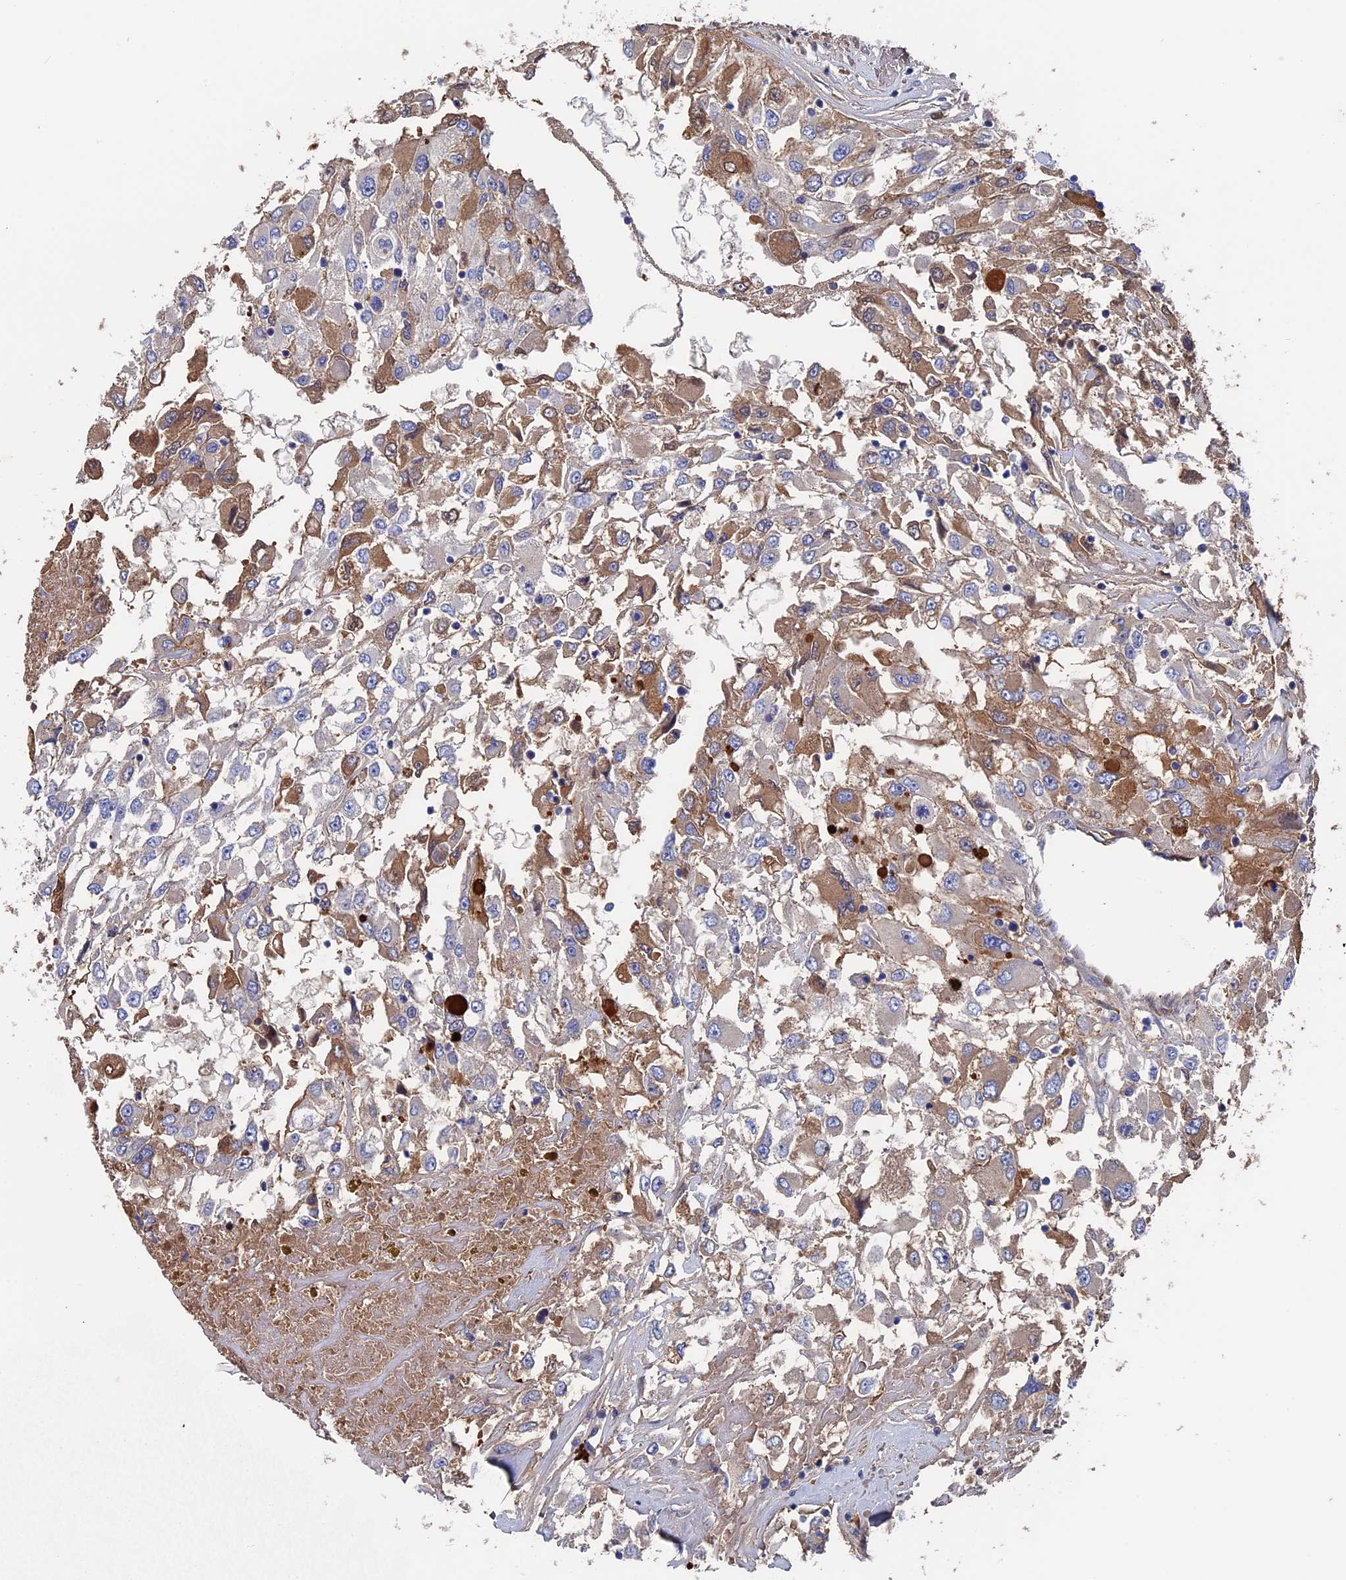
{"staining": {"intensity": "moderate", "quantity": "<25%", "location": "cytoplasmic/membranous"}, "tissue": "renal cancer", "cell_type": "Tumor cells", "image_type": "cancer", "snomed": [{"axis": "morphology", "description": "Adenocarcinoma, NOS"}, {"axis": "topography", "description": "Kidney"}], "caption": "Tumor cells exhibit moderate cytoplasmic/membranous expression in about <25% of cells in renal cancer.", "gene": "RPUSD1", "patient": {"sex": "female", "age": 52}}